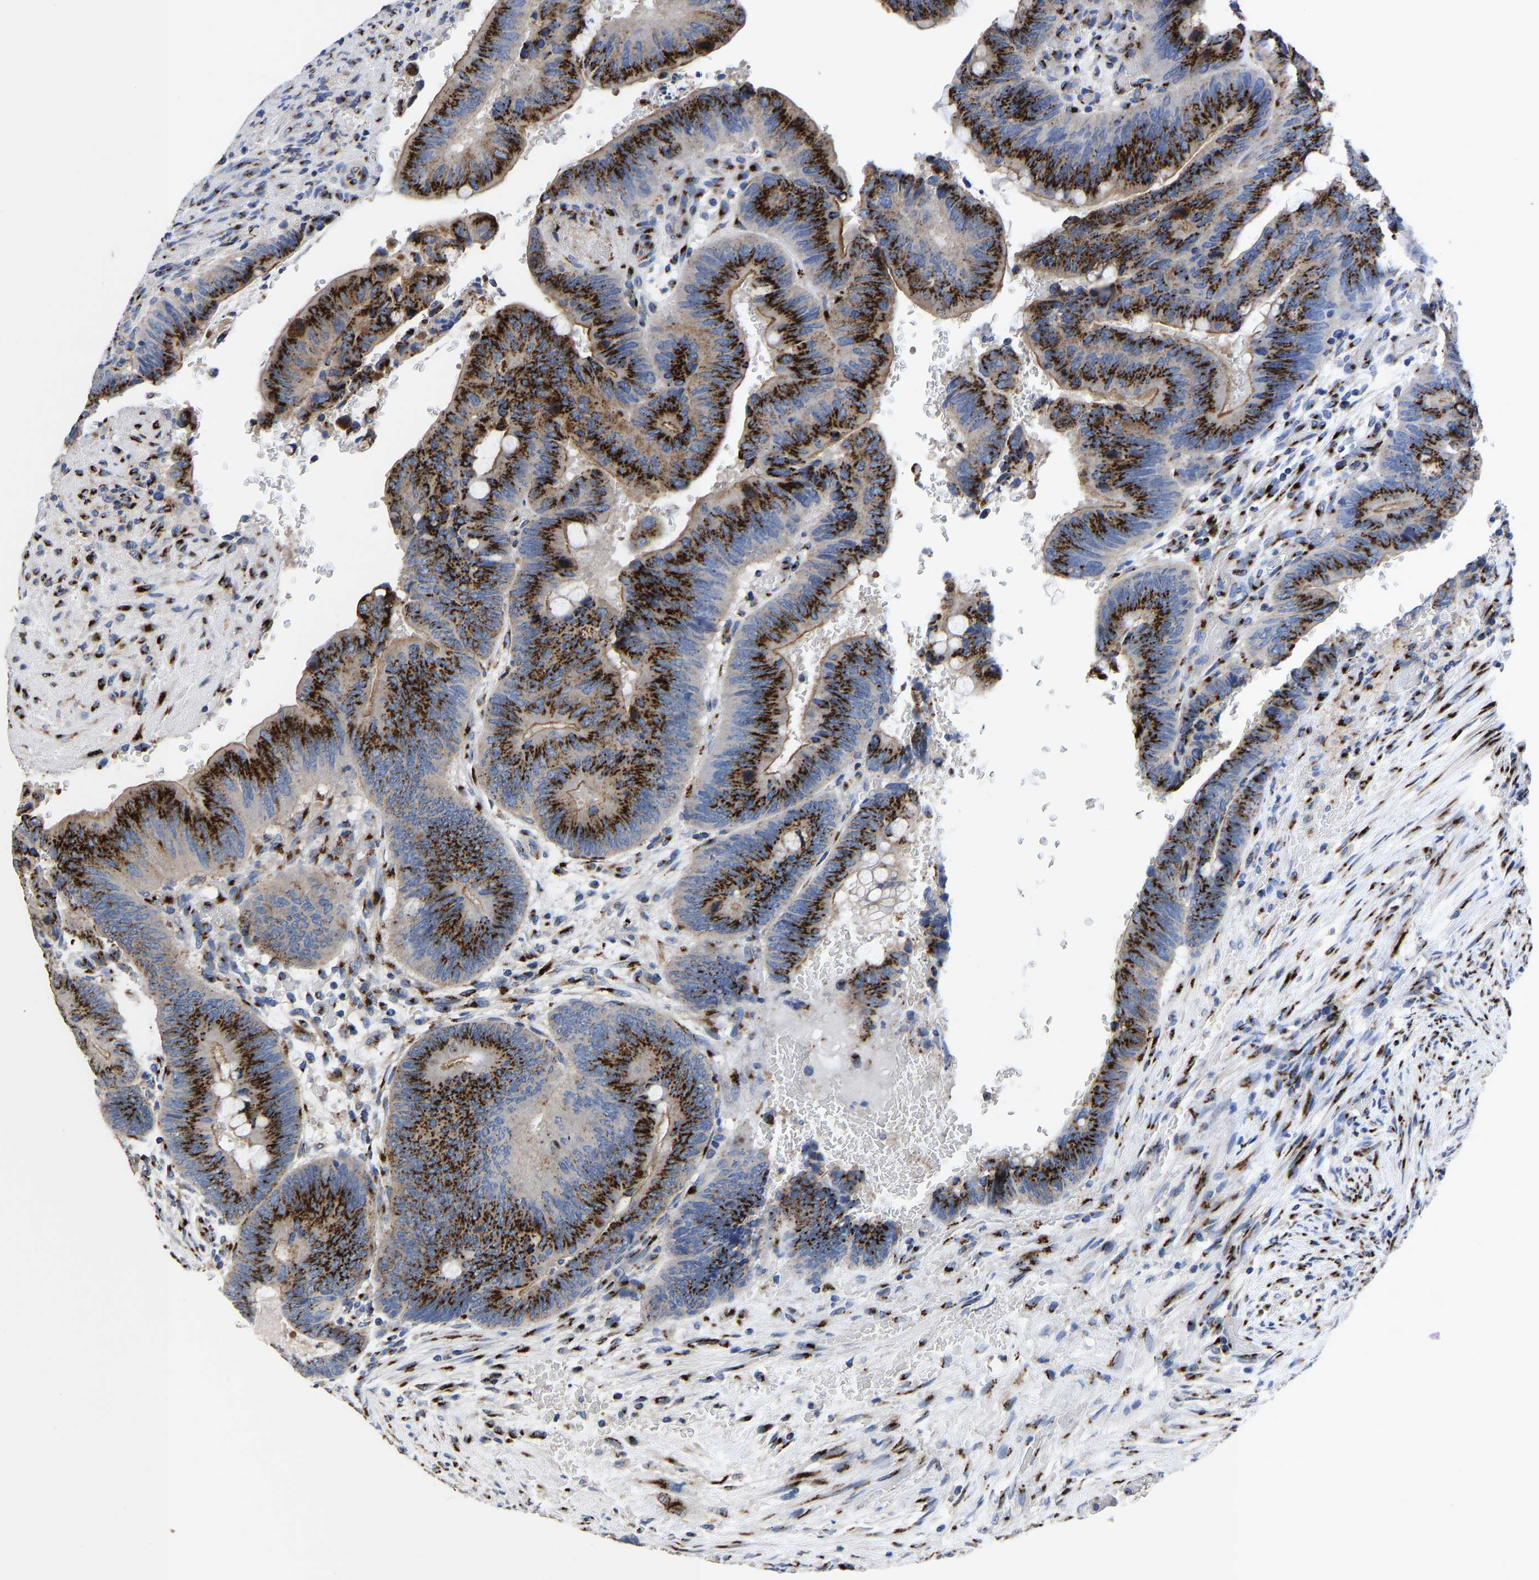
{"staining": {"intensity": "strong", "quantity": ">75%", "location": "cytoplasmic/membranous"}, "tissue": "colorectal cancer", "cell_type": "Tumor cells", "image_type": "cancer", "snomed": [{"axis": "morphology", "description": "Normal tissue, NOS"}, {"axis": "morphology", "description": "Adenocarcinoma, NOS"}, {"axis": "topography", "description": "Rectum"}], "caption": "Colorectal adenocarcinoma tissue displays strong cytoplasmic/membranous positivity in approximately >75% of tumor cells Using DAB (3,3'-diaminobenzidine) (brown) and hematoxylin (blue) stains, captured at high magnification using brightfield microscopy.", "gene": "TMEM87A", "patient": {"sex": "male", "age": 92}}